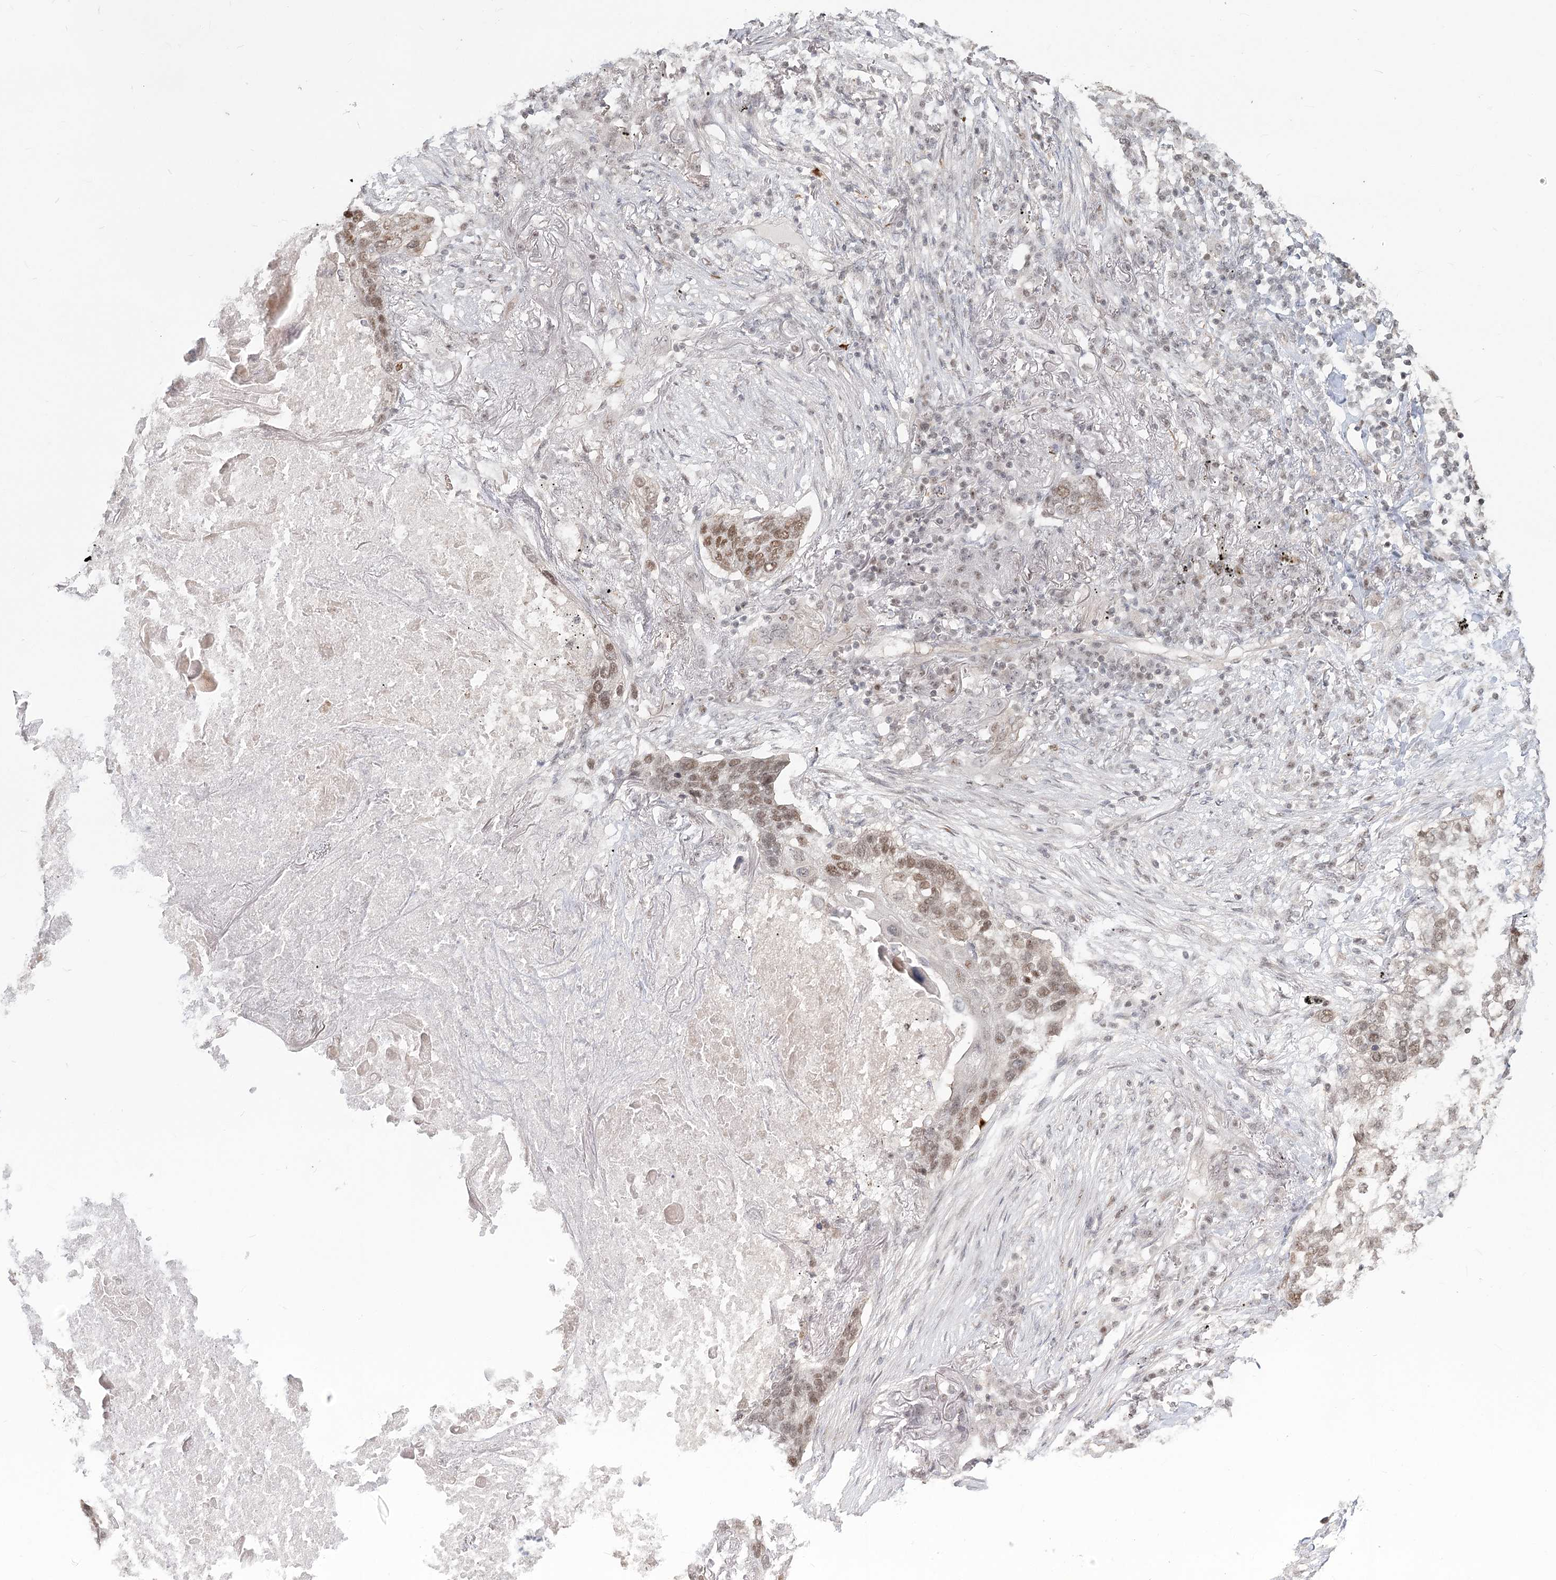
{"staining": {"intensity": "moderate", "quantity": "25%-75%", "location": "nuclear"}, "tissue": "lung cancer", "cell_type": "Tumor cells", "image_type": "cancer", "snomed": [{"axis": "morphology", "description": "Squamous cell carcinoma, NOS"}, {"axis": "topography", "description": "Lung"}], "caption": "Protein staining of lung squamous cell carcinoma tissue displays moderate nuclear positivity in about 25%-75% of tumor cells.", "gene": "R3HCC1L", "patient": {"sex": "female", "age": 63}}